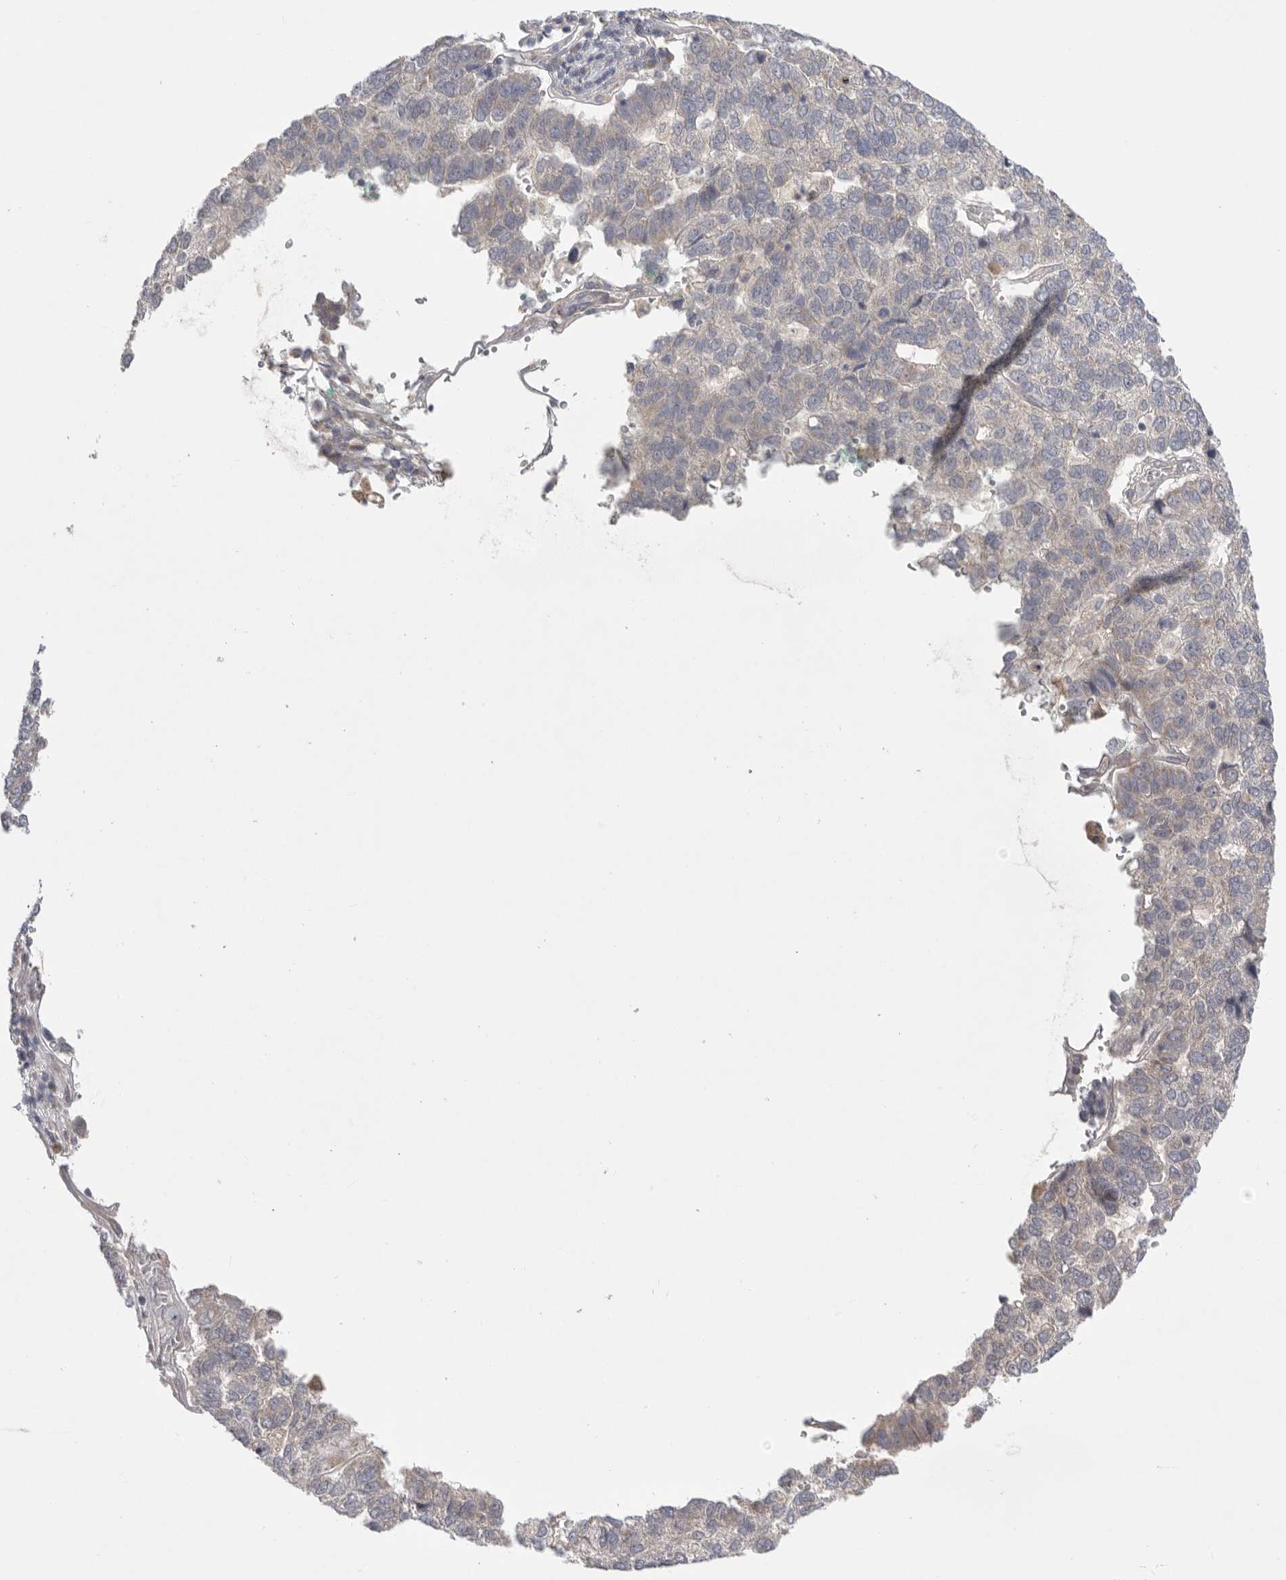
{"staining": {"intensity": "weak", "quantity": "<25%", "location": "cytoplasmic/membranous"}, "tissue": "pancreatic cancer", "cell_type": "Tumor cells", "image_type": "cancer", "snomed": [{"axis": "morphology", "description": "Adenocarcinoma, NOS"}, {"axis": "topography", "description": "Pancreas"}], "caption": "The image demonstrates no significant staining in tumor cells of pancreatic cancer. (Immunohistochemistry (ihc), brightfield microscopy, high magnification).", "gene": "MTFR1L", "patient": {"sex": "female", "age": 61}}